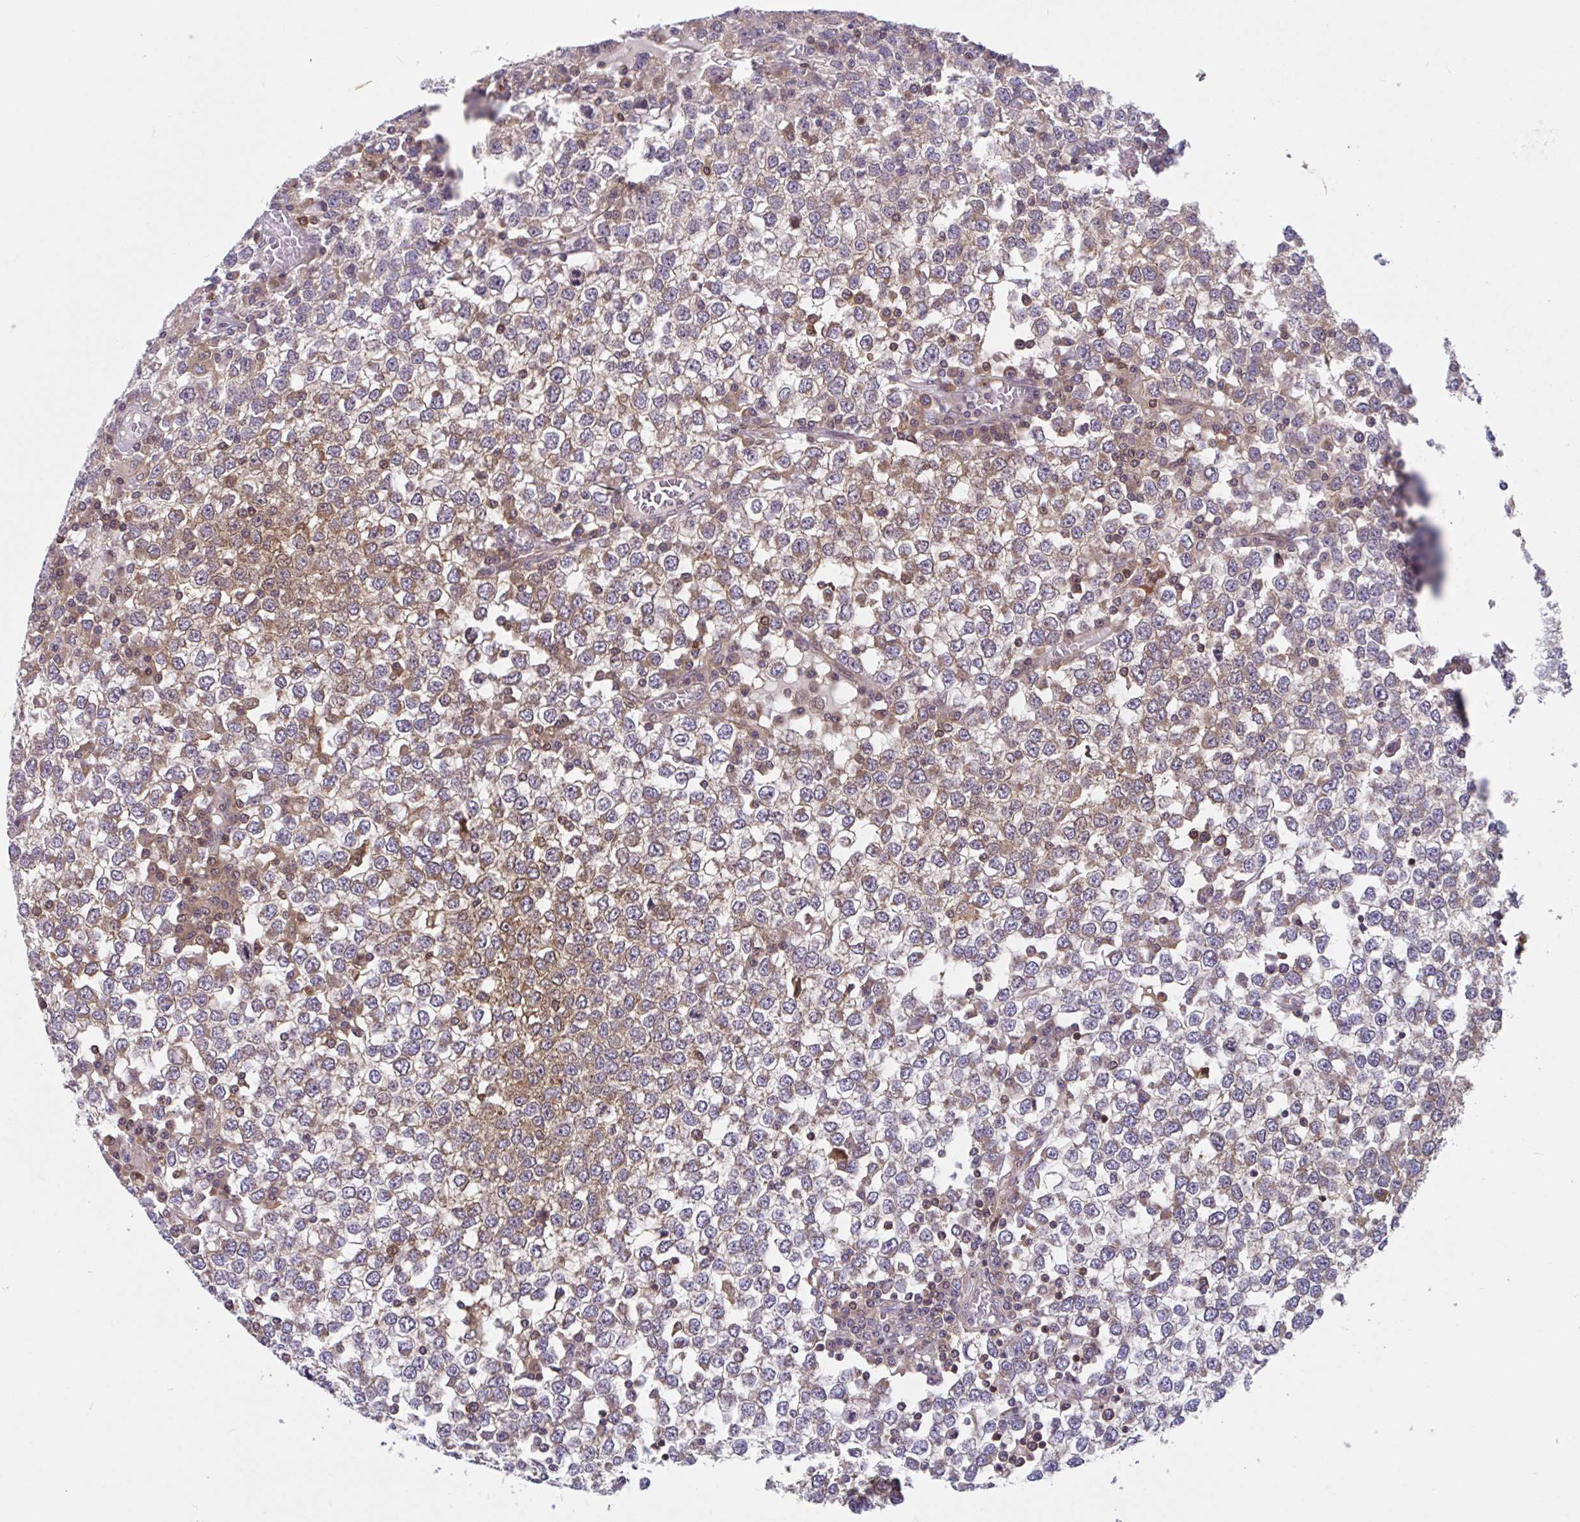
{"staining": {"intensity": "moderate", "quantity": ">75%", "location": "cytoplasmic/membranous"}, "tissue": "testis cancer", "cell_type": "Tumor cells", "image_type": "cancer", "snomed": [{"axis": "morphology", "description": "Seminoma, NOS"}, {"axis": "topography", "description": "Testis"}], "caption": "The immunohistochemical stain shows moderate cytoplasmic/membranous staining in tumor cells of testis cancer (seminoma) tissue.", "gene": "LMNTD2", "patient": {"sex": "male", "age": 65}}